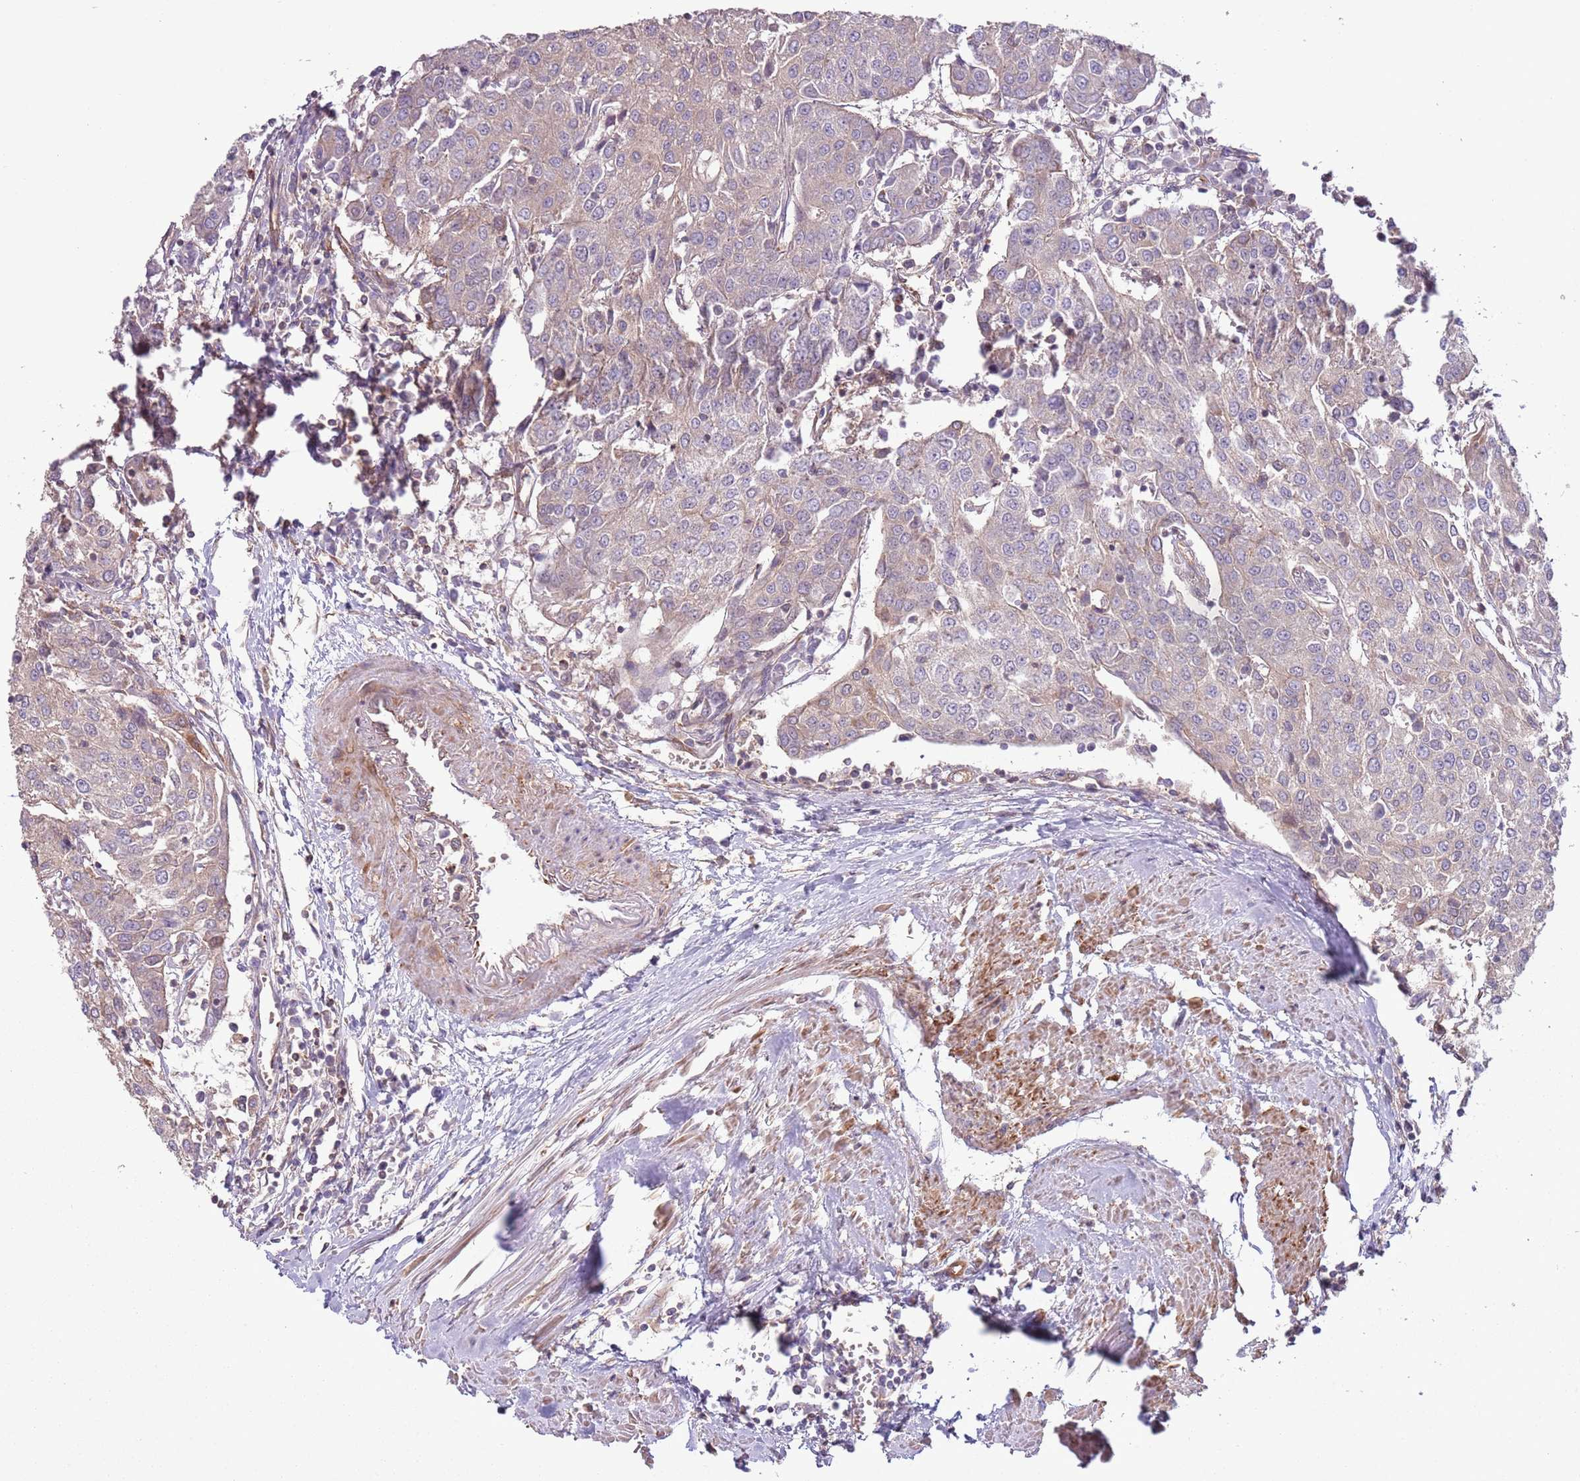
{"staining": {"intensity": "negative", "quantity": "none", "location": "none"}, "tissue": "urothelial cancer", "cell_type": "Tumor cells", "image_type": "cancer", "snomed": [{"axis": "morphology", "description": "Urothelial carcinoma, High grade"}, {"axis": "topography", "description": "Urinary bladder"}], "caption": "Tumor cells show no significant positivity in high-grade urothelial carcinoma.", "gene": "LPIN2", "patient": {"sex": "female", "age": 85}}